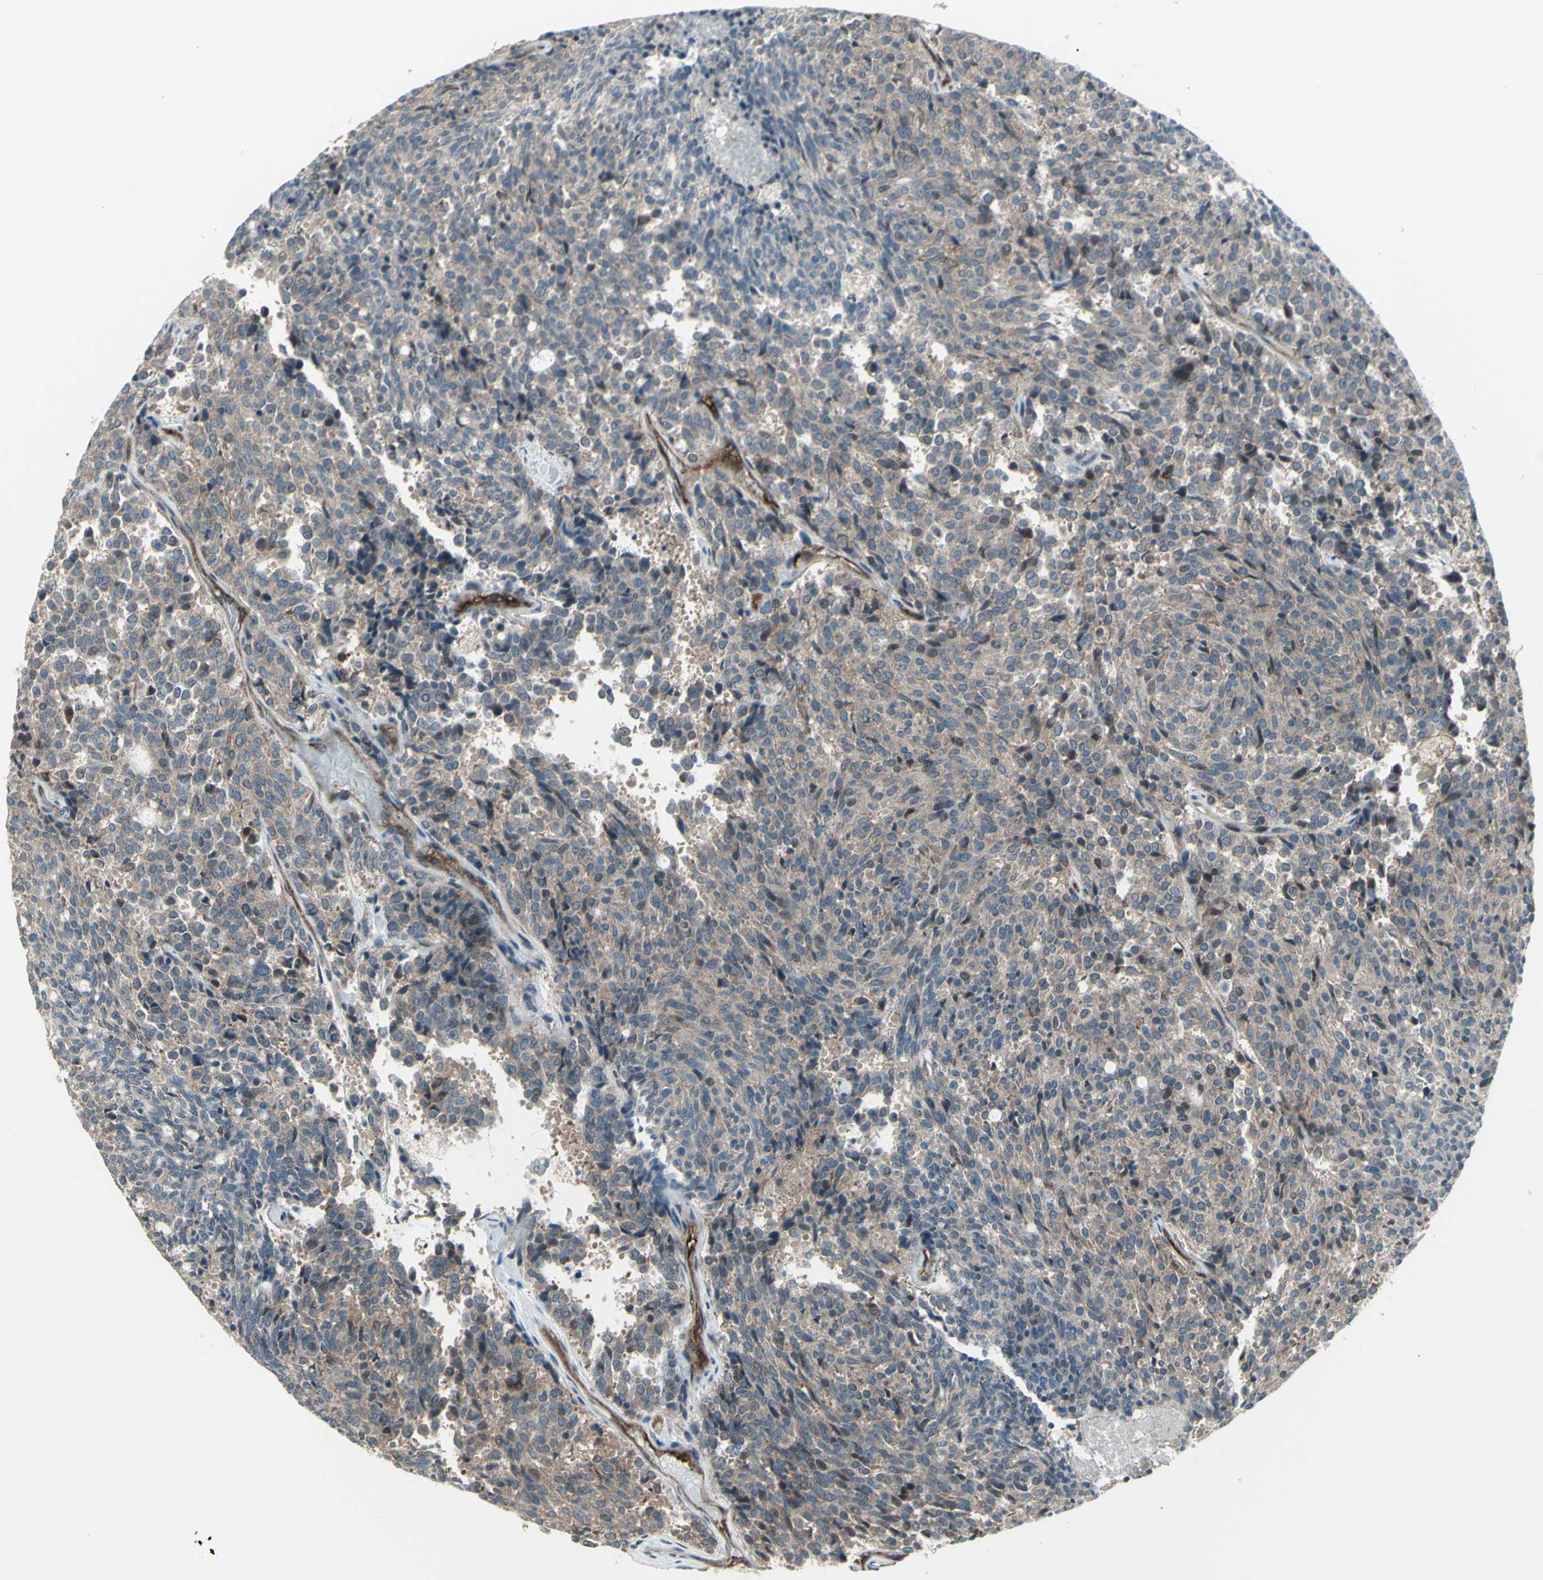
{"staining": {"intensity": "weak", "quantity": ">75%", "location": "cytoplasmic/membranous"}, "tissue": "carcinoid", "cell_type": "Tumor cells", "image_type": "cancer", "snomed": [{"axis": "morphology", "description": "Carcinoid, malignant, NOS"}, {"axis": "topography", "description": "Pancreas"}], "caption": "Immunohistochemical staining of malignant carcinoid demonstrates low levels of weak cytoplasmic/membranous protein positivity in approximately >75% of tumor cells.", "gene": "FXYD5", "patient": {"sex": "female", "age": 54}}